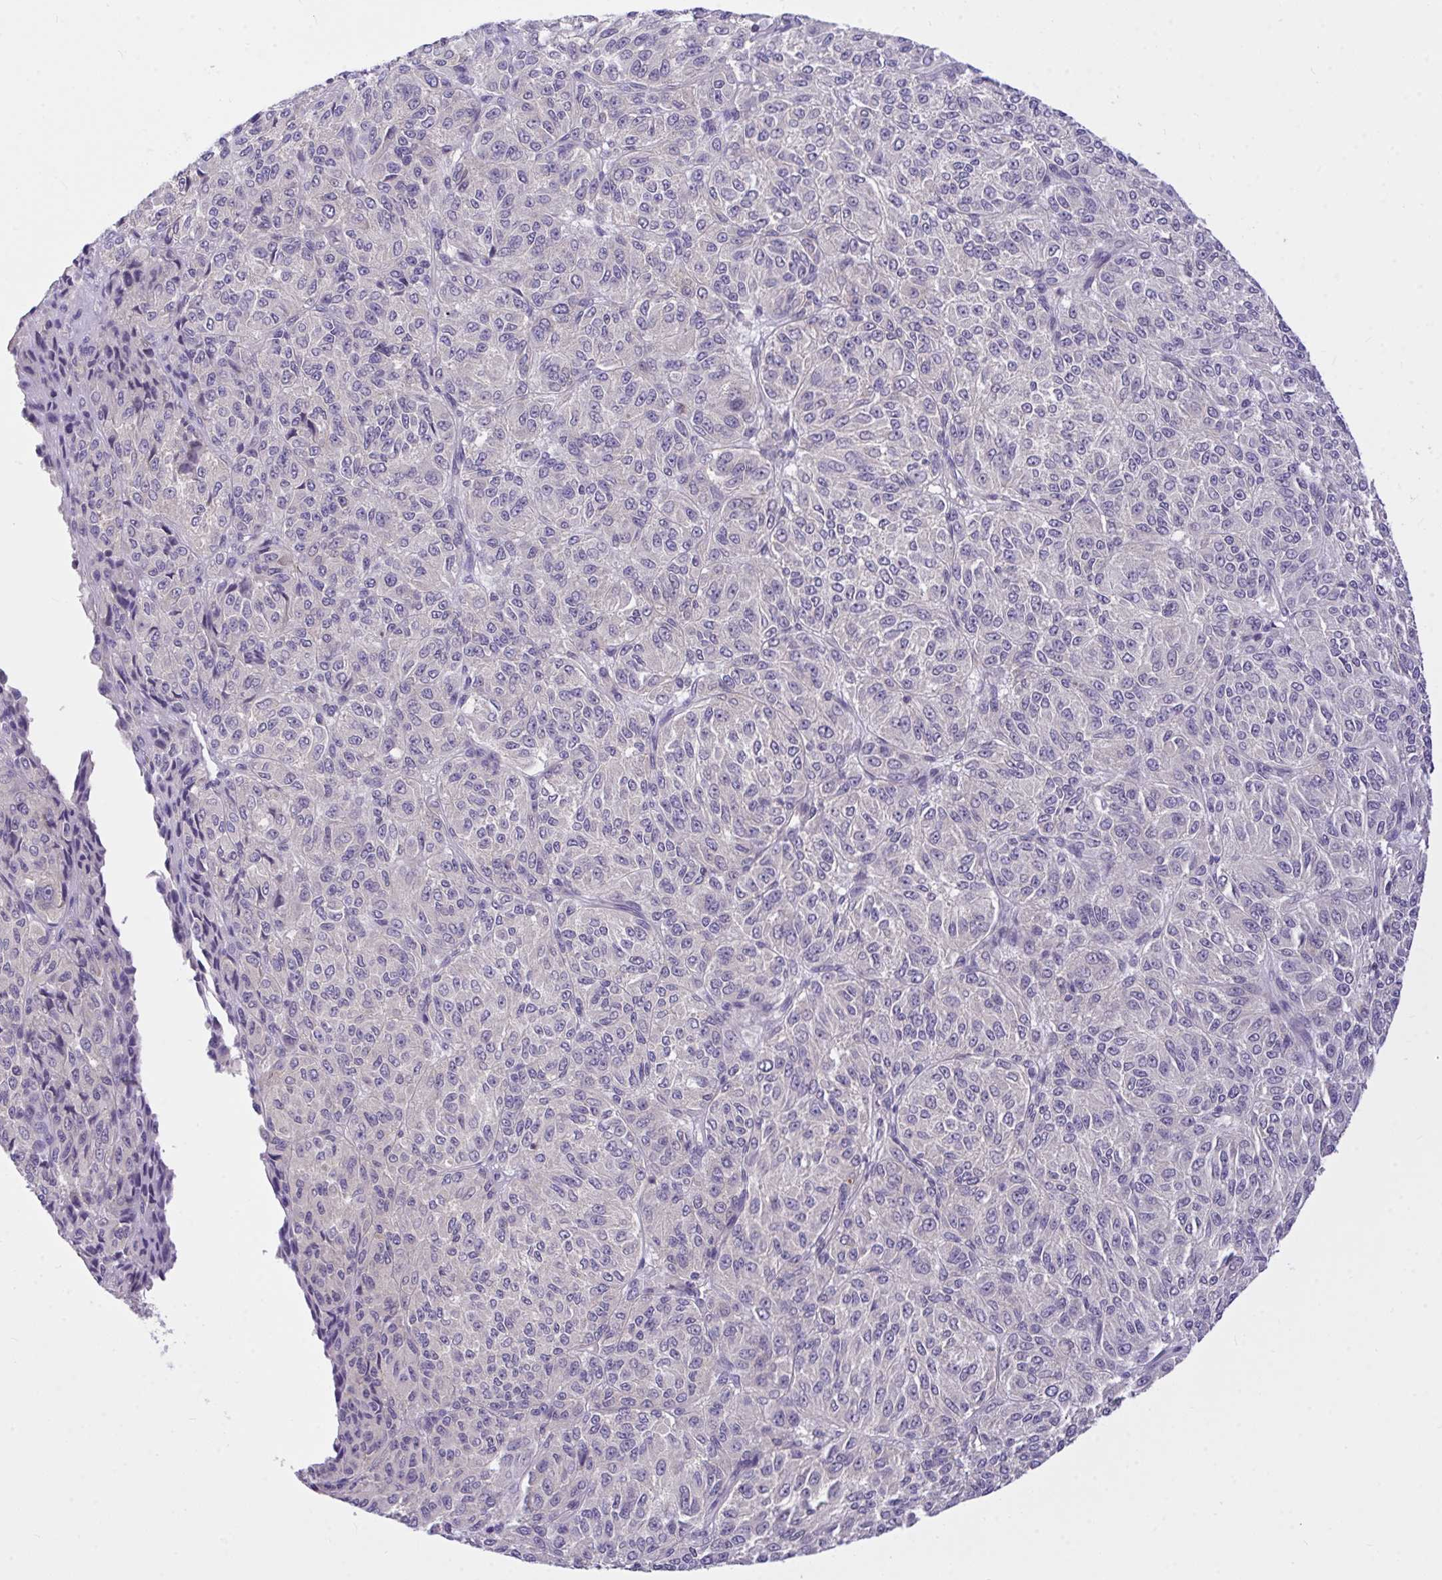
{"staining": {"intensity": "negative", "quantity": "none", "location": "none"}, "tissue": "melanoma", "cell_type": "Tumor cells", "image_type": "cancer", "snomed": [{"axis": "morphology", "description": "Malignant melanoma, Metastatic site"}, {"axis": "topography", "description": "Brain"}], "caption": "High magnification brightfield microscopy of melanoma stained with DAB (brown) and counterstained with hematoxylin (blue): tumor cells show no significant positivity.", "gene": "TLN2", "patient": {"sex": "female", "age": 56}}